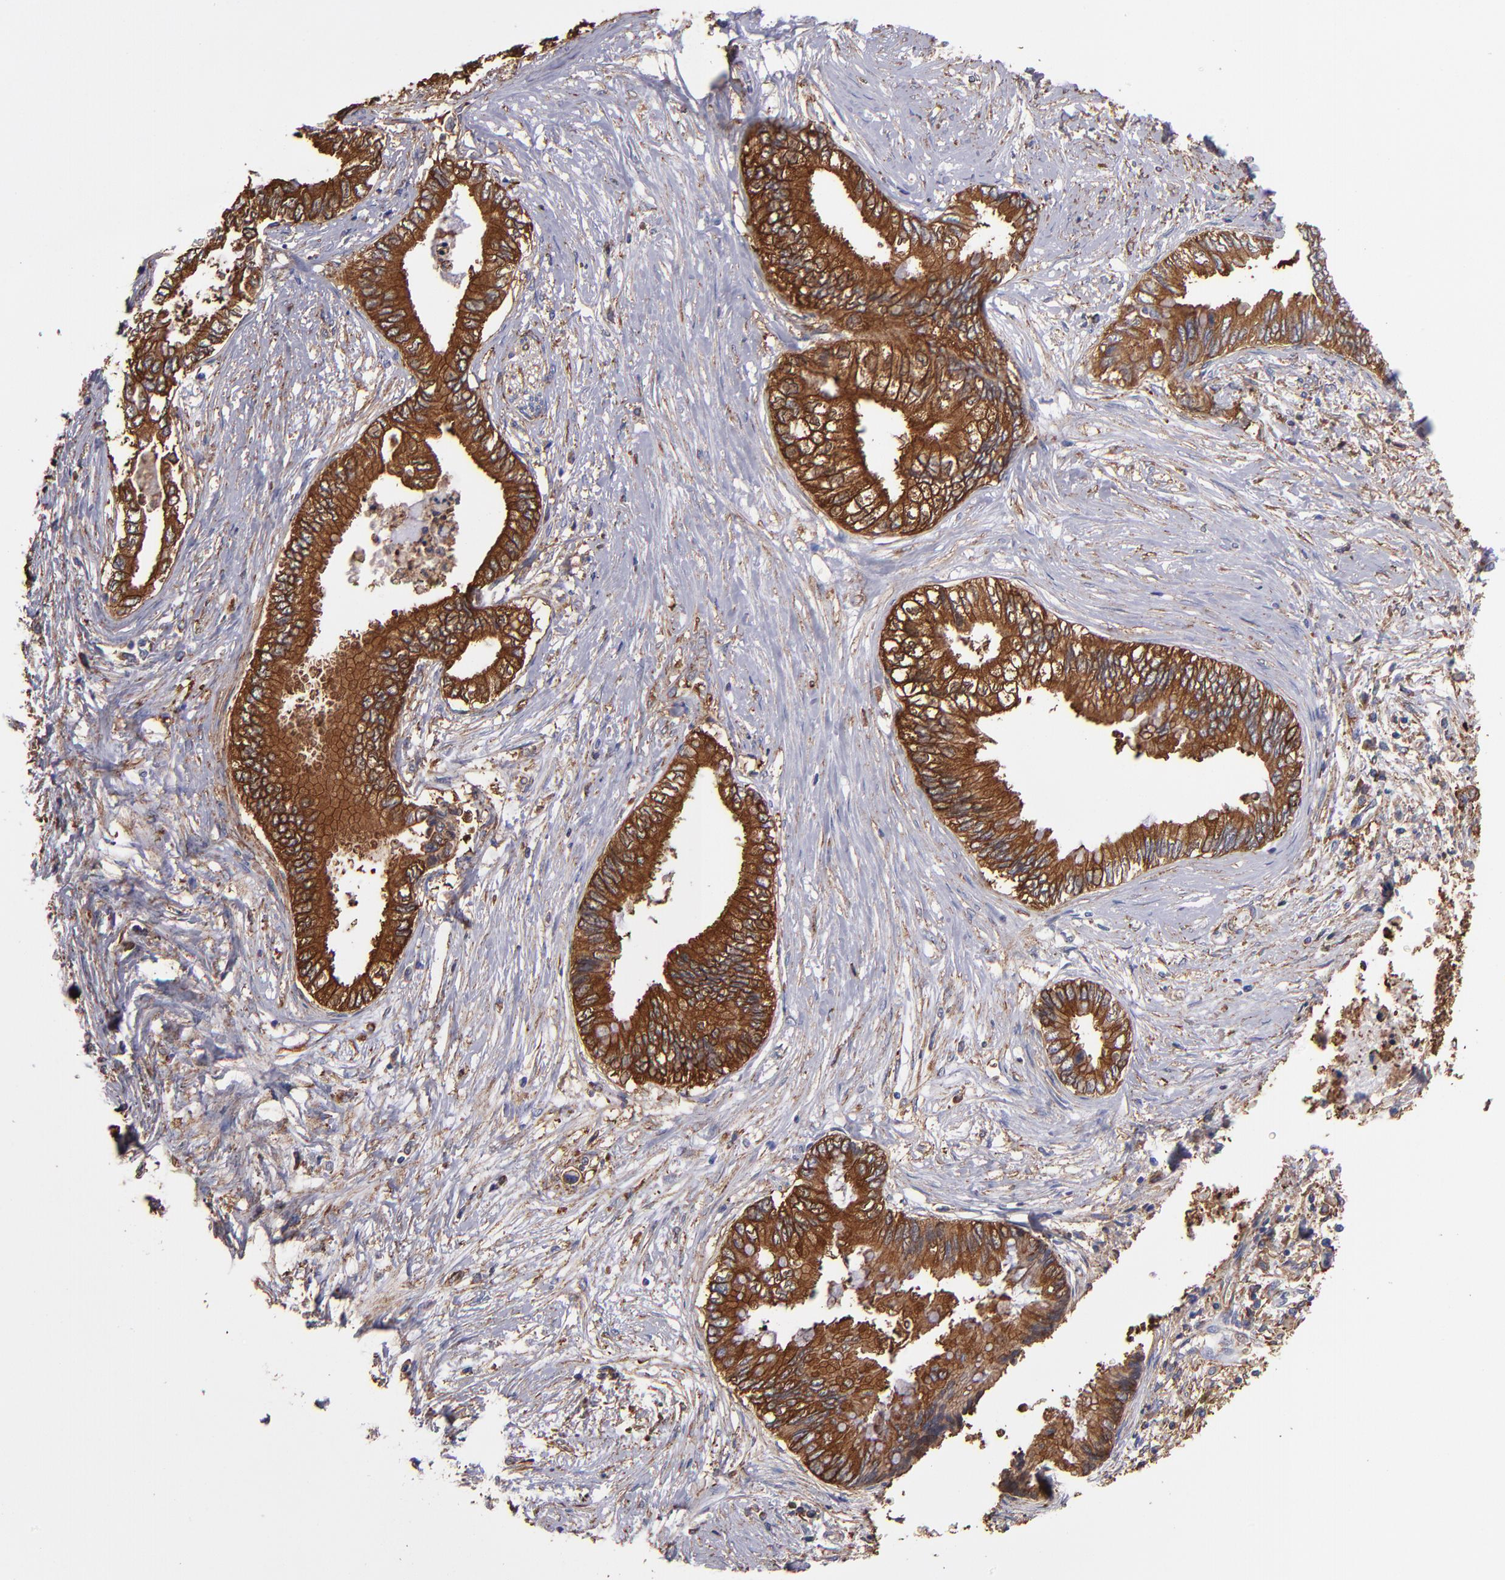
{"staining": {"intensity": "strong", "quantity": ">75%", "location": "cytoplasmic/membranous"}, "tissue": "pancreatic cancer", "cell_type": "Tumor cells", "image_type": "cancer", "snomed": [{"axis": "morphology", "description": "Adenocarcinoma, NOS"}, {"axis": "topography", "description": "Pancreas"}], "caption": "A high amount of strong cytoplasmic/membranous positivity is seen in about >75% of tumor cells in pancreatic adenocarcinoma tissue. The staining is performed using DAB brown chromogen to label protein expression. The nuclei are counter-stained blue using hematoxylin.", "gene": "MVP", "patient": {"sex": "female", "age": 66}}